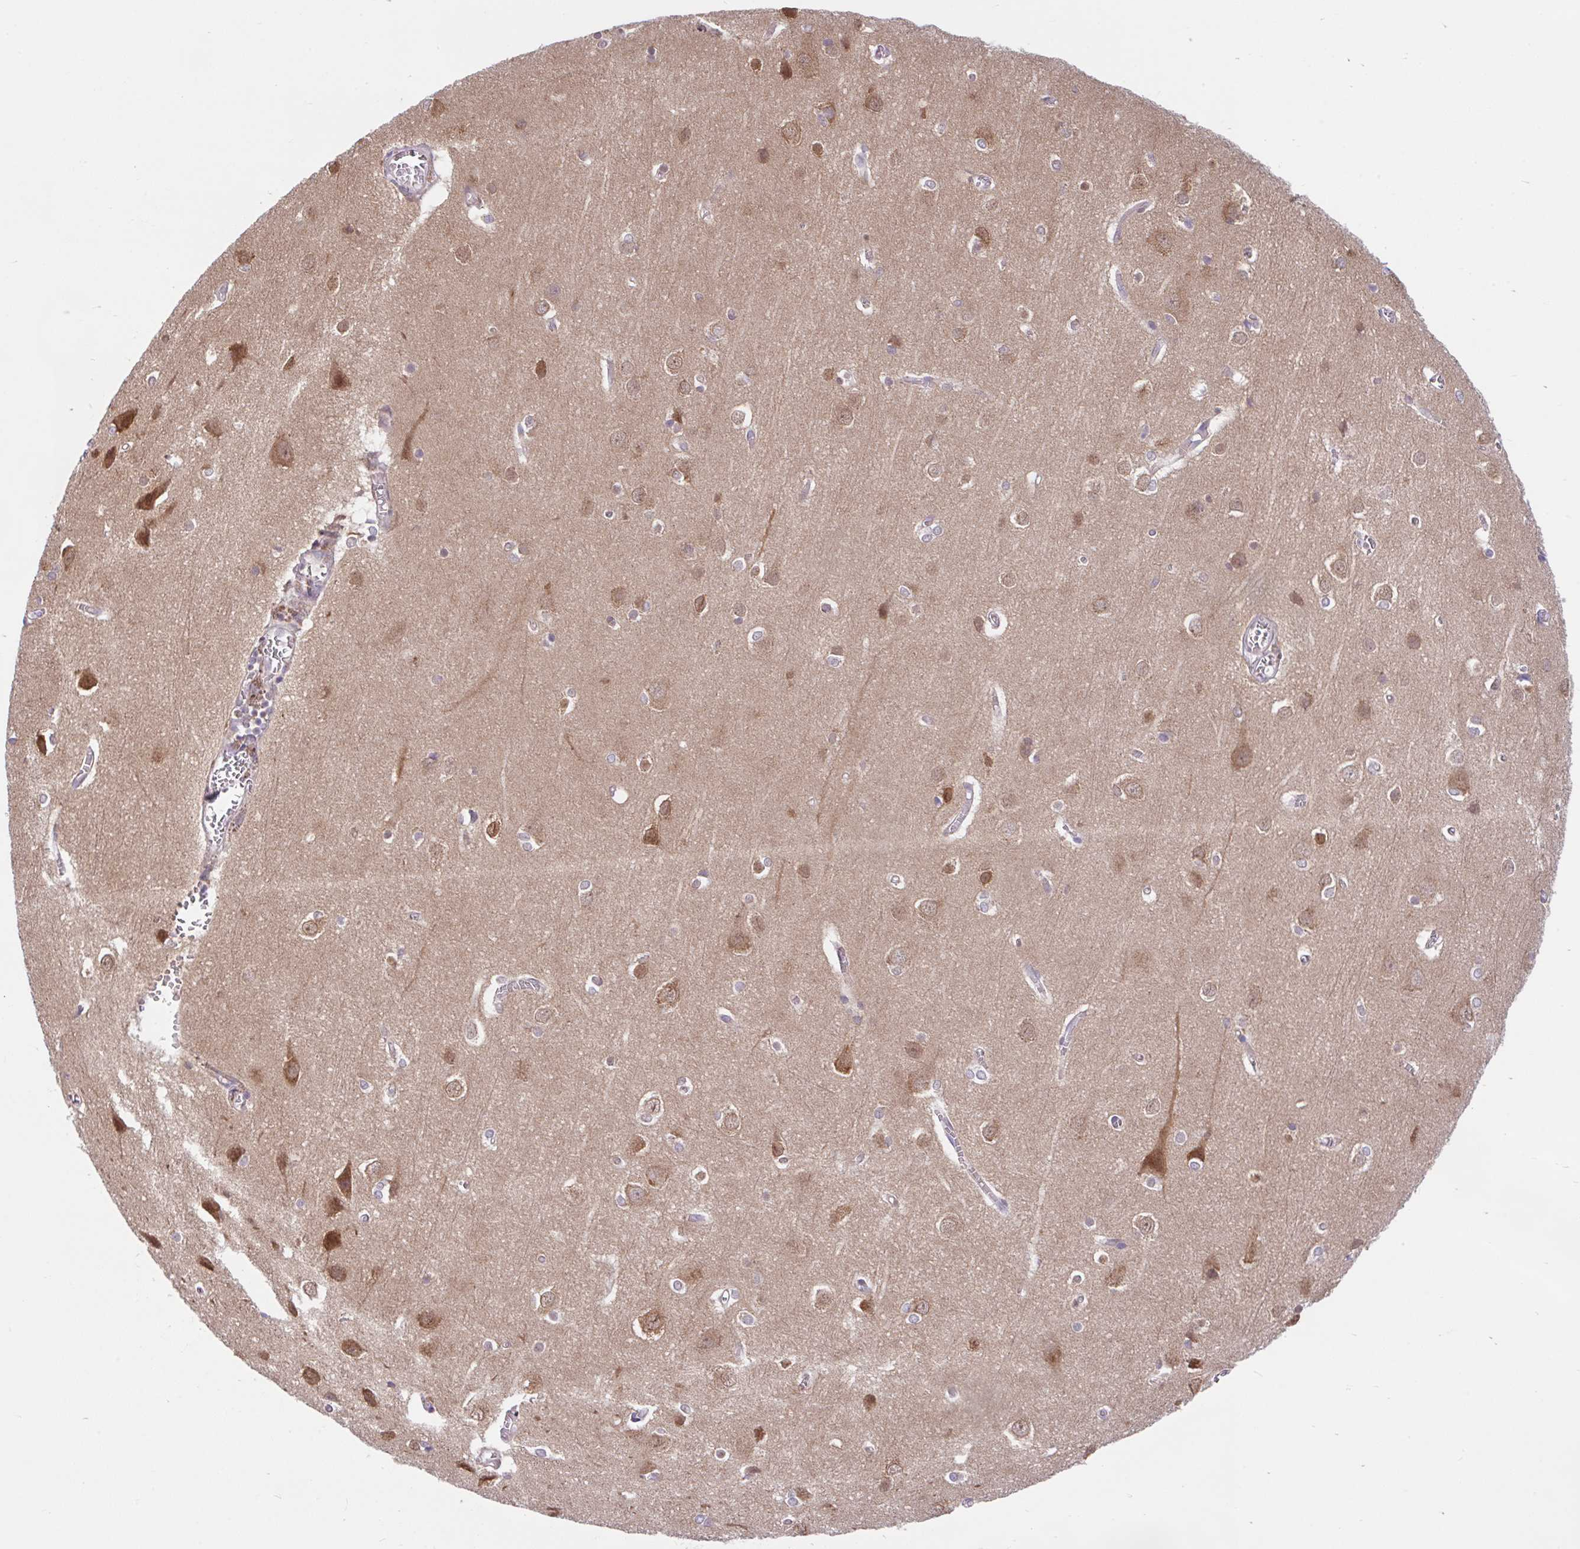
{"staining": {"intensity": "negative", "quantity": "none", "location": "none"}, "tissue": "cerebral cortex", "cell_type": "Endothelial cells", "image_type": "normal", "snomed": [{"axis": "morphology", "description": "Normal tissue, NOS"}, {"axis": "topography", "description": "Cerebral cortex"}], "caption": "IHC of benign human cerebral cortex reveals no positivity in endothelial cells. (Immunohistochemistry, brightfield microscopy, high magnification).", "gene": "RALBP1", "patient": {"sex": "male", "age": 37}}